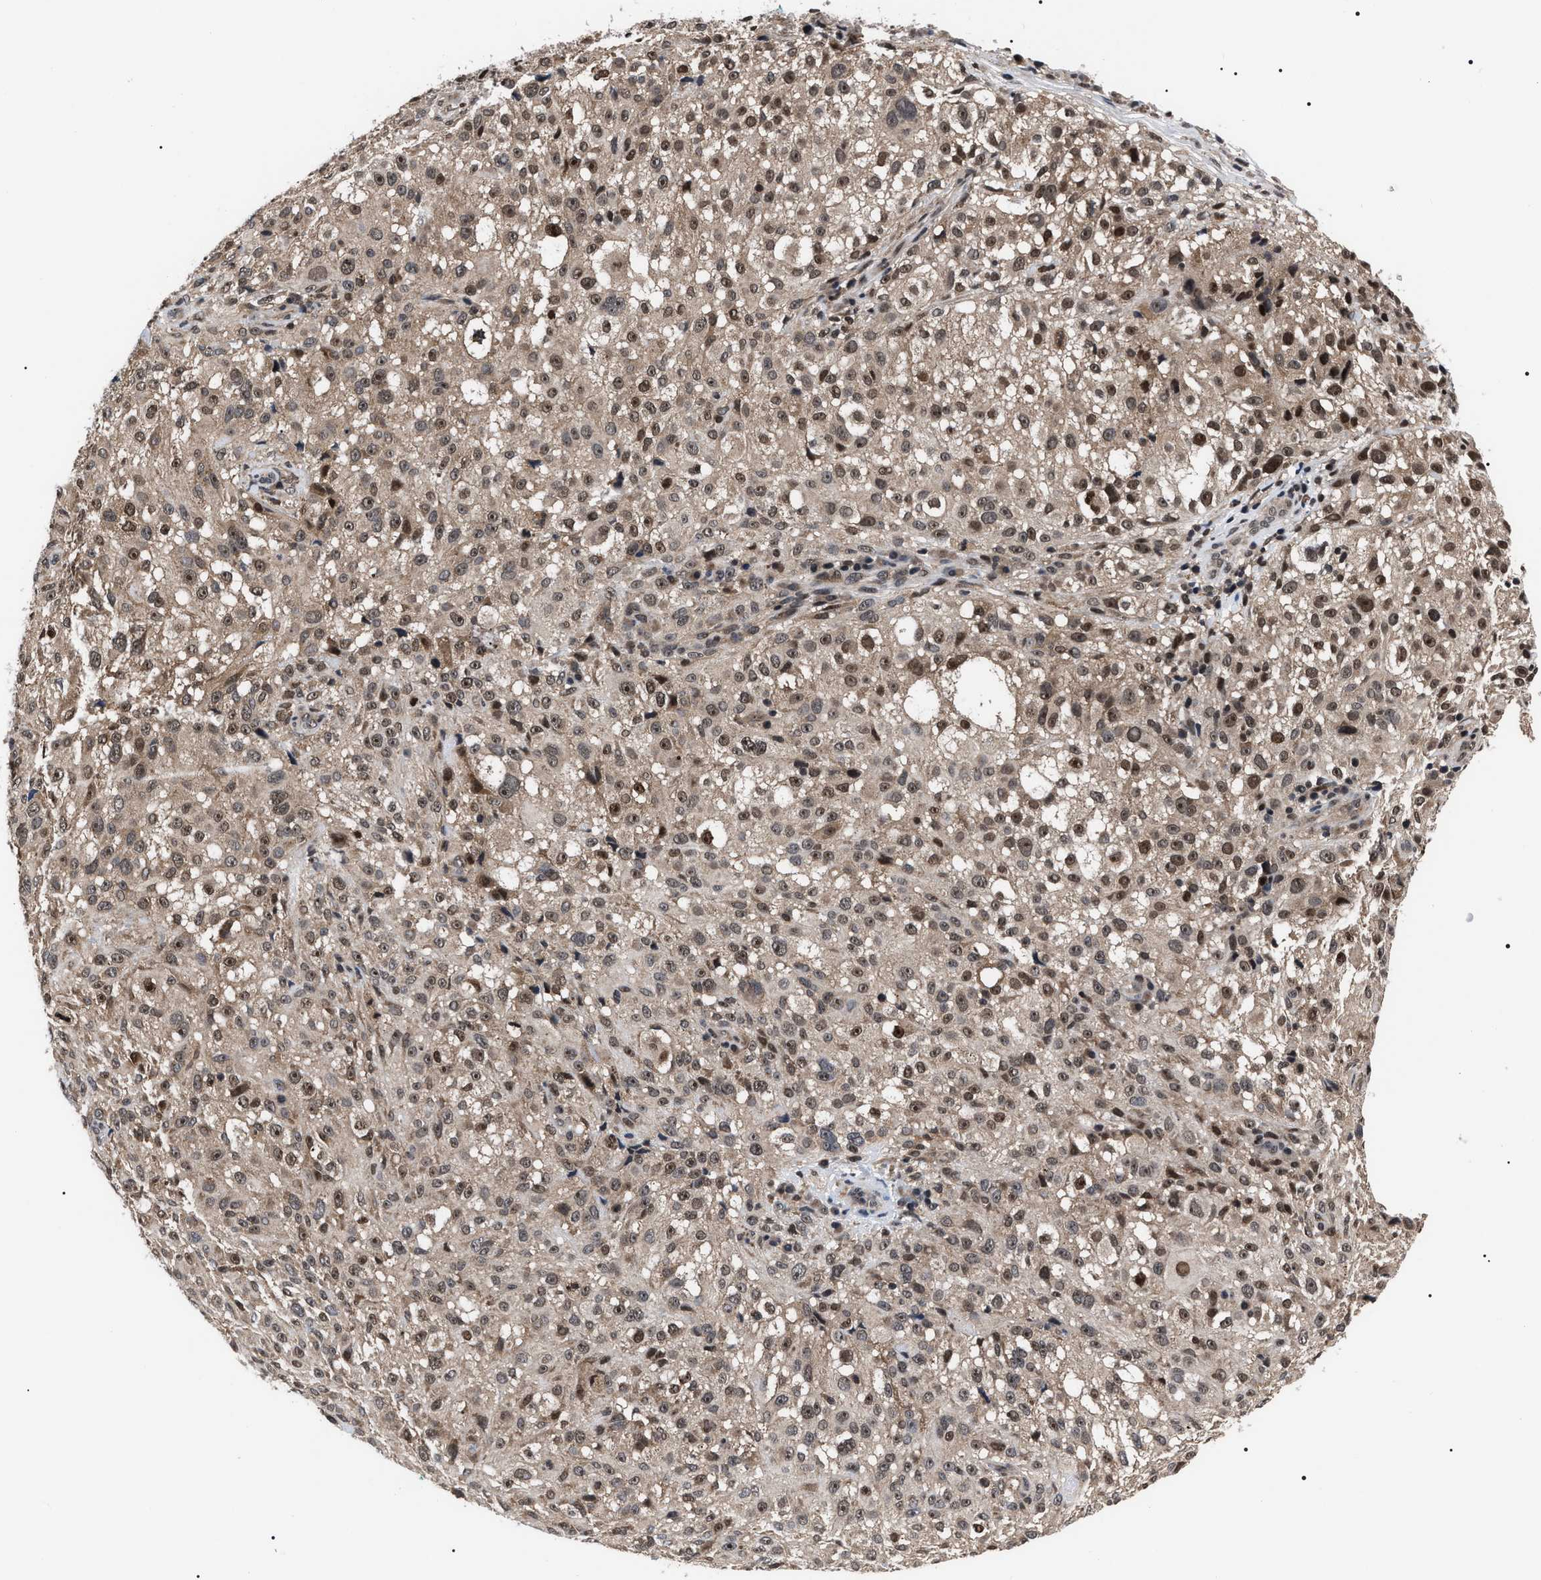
{"staining": {"intensity": "weak", "quantity": ">75%", "location": "cytoplasmic/membranous,nuclear"}, "tissue": "melanoma", "cell_type": "Tumor cells", "image_type": "cancer", "snomed": [{"axis": "morphology", "description": "Necrosis, NOS"}, {"axis": "morphology", "description": "Malignant melanoma, NOS"}, {"axis": "topography", "description": "Skin"}], "caption": "Immunohistochemical staining of melanoma exhibits low levels of weak cytoplasmic/membranous and nuclear positivity in about >75% of tumor cells.", "gene": "CSNK2A1", "patient": {"sex": "female", "age": 87}}